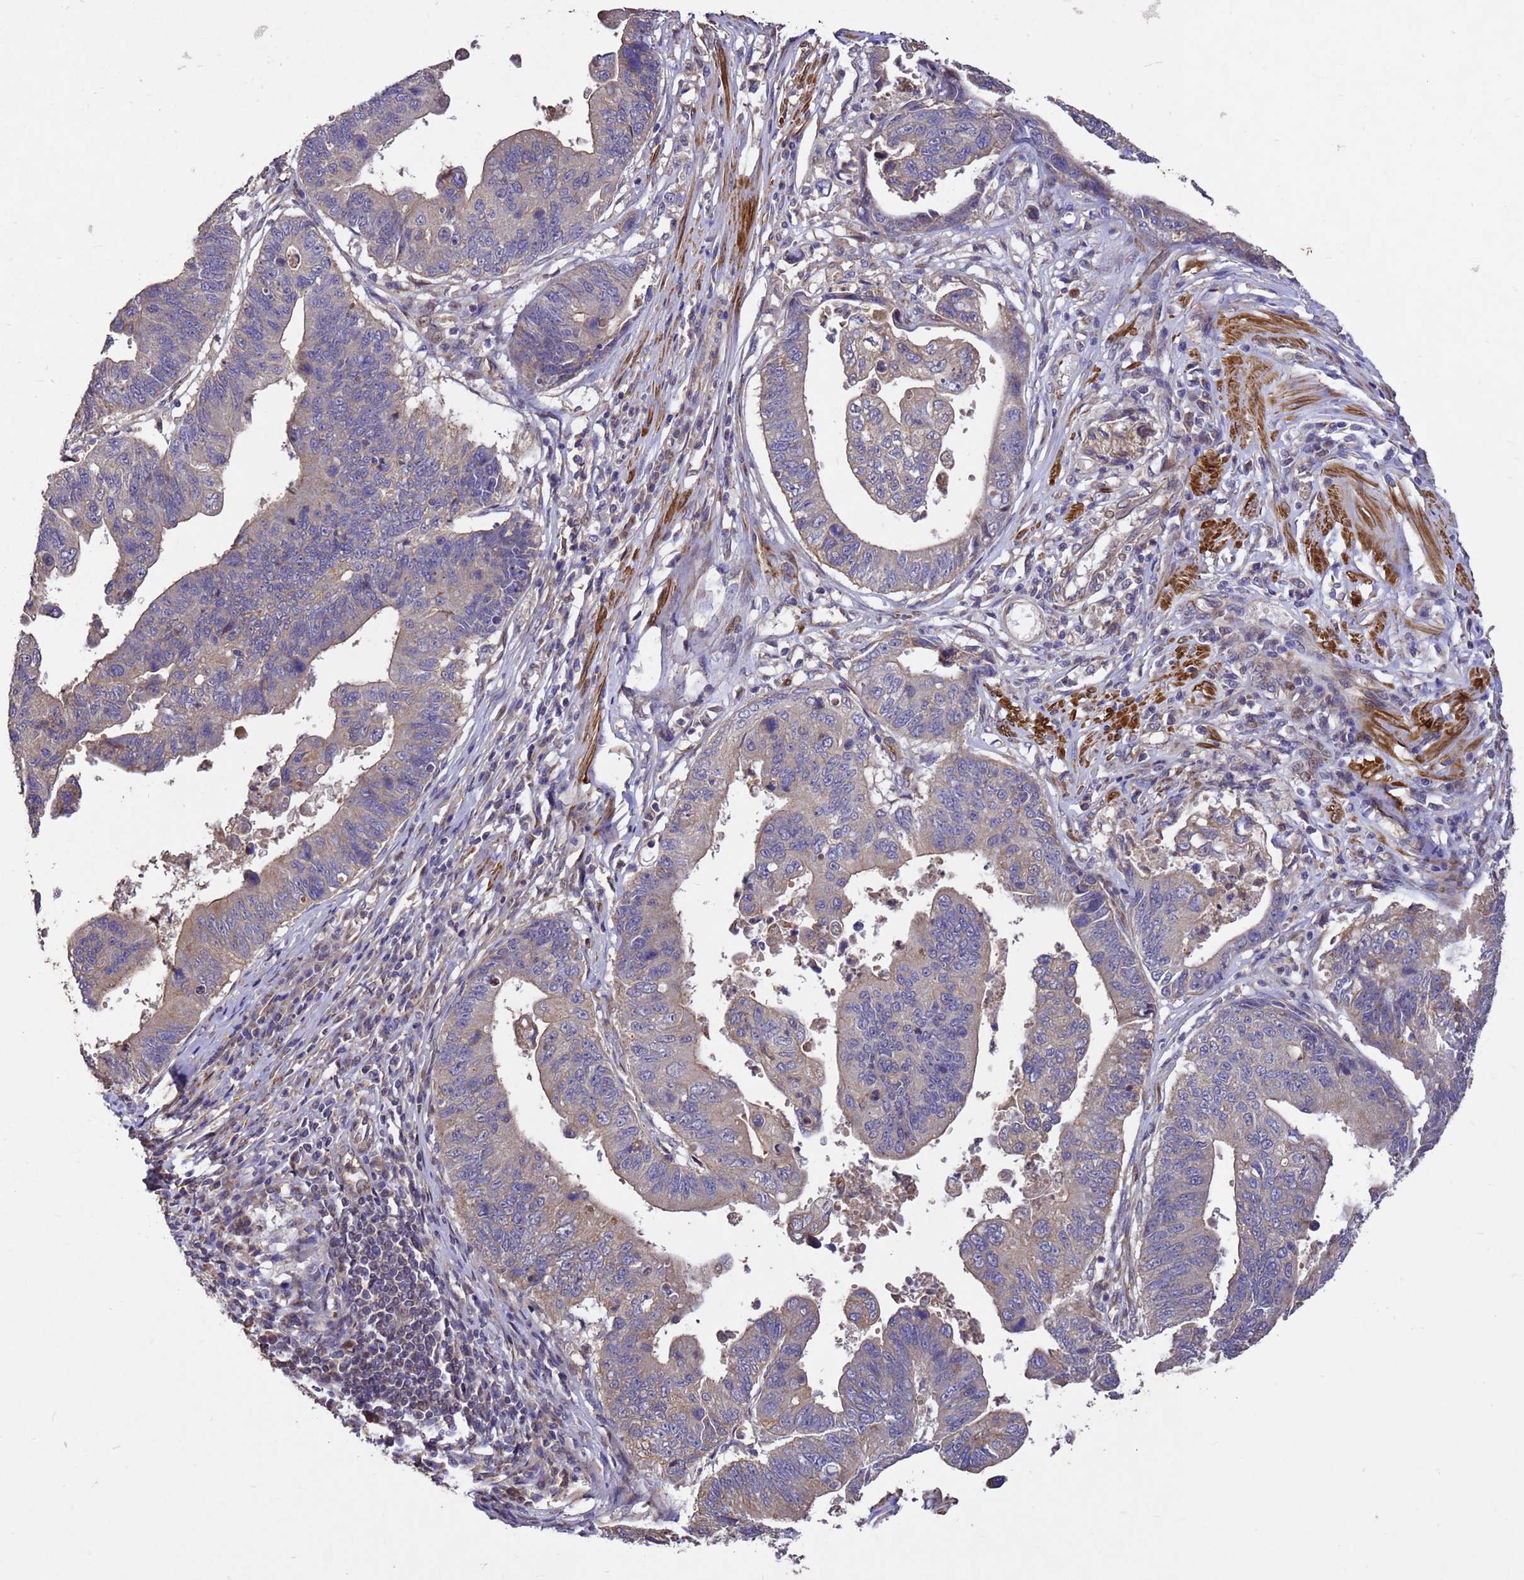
{"staining": {"intensity": "weak", "quantity": "<25%", "location": "cytoplasmic/membranous"}, "tissue": "stomach cancer", "cell_type": "Tumor cells", "image_type": "cancer", "snomed": [{"axis": "morphology", "description": "Adenocarcinoma, NOS"}, {"axis": "topography", "description": "Stomach"}], "caption": "IHC photomicrograph of human stomach cancer stained for a protein (brown), which demonstrates no positivity in tumor cells.", "gene": "RSPRY1", "patient": {"sex": "male", "age": 59}}